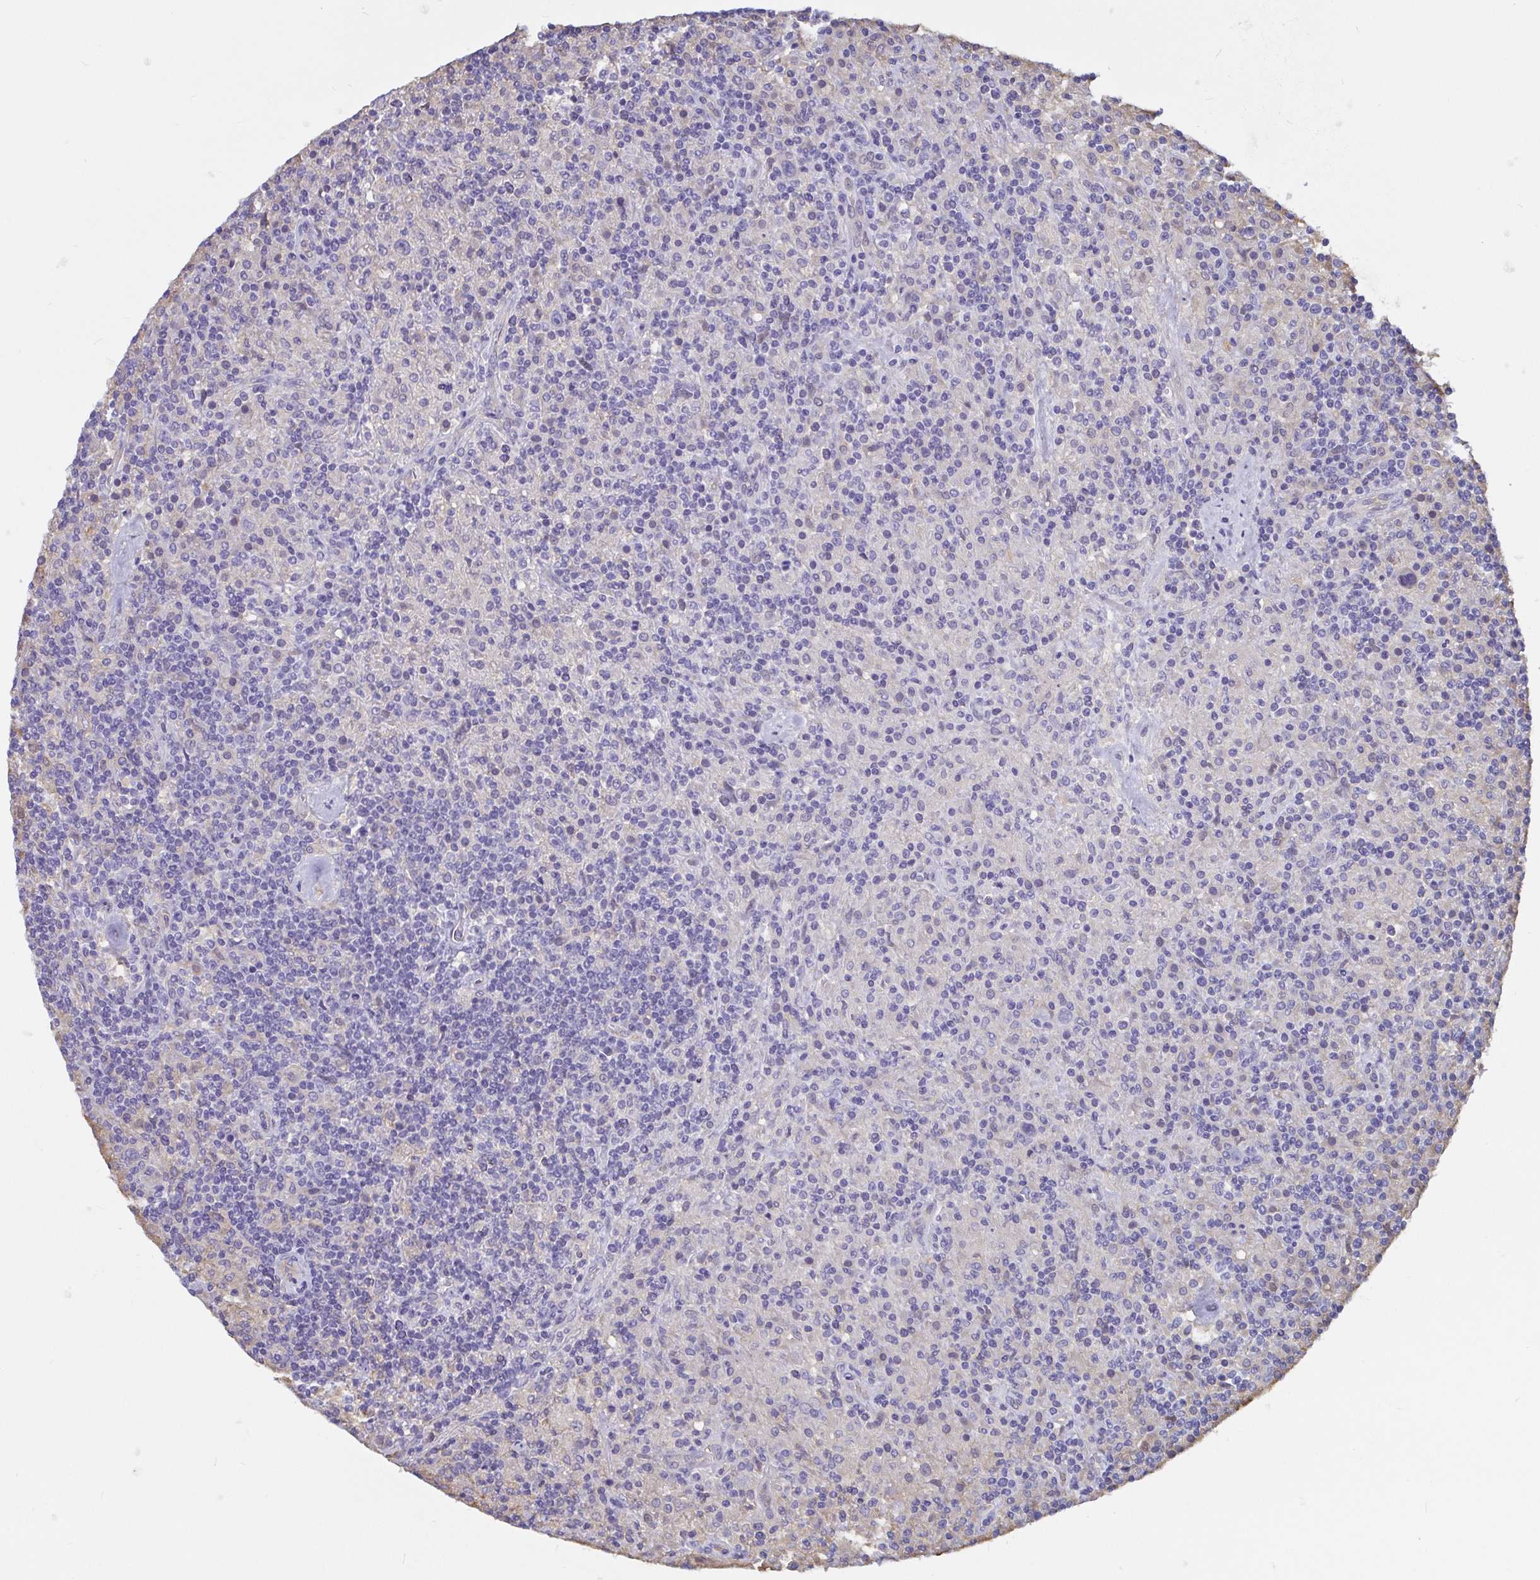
{"staining": {"intensity": "negative", "quantity": "none", "location": "none"}, "tissue": "lymphoma", "cell_type": "Tumor cells", "image_type": "cancer", "snomed": [{"axis": "morphology", "description": "Hodgkin's disease, NOS"}, {"axis": "topography", "description": "Lymph node"}], "caption": "High power microscopy image of an IHC photomicrograph of Hodgkin's disease, revealing no significant expression in tumor cells.", "gene": "ADAMTS6", "patient": {"sex": "male", "age": 70}}